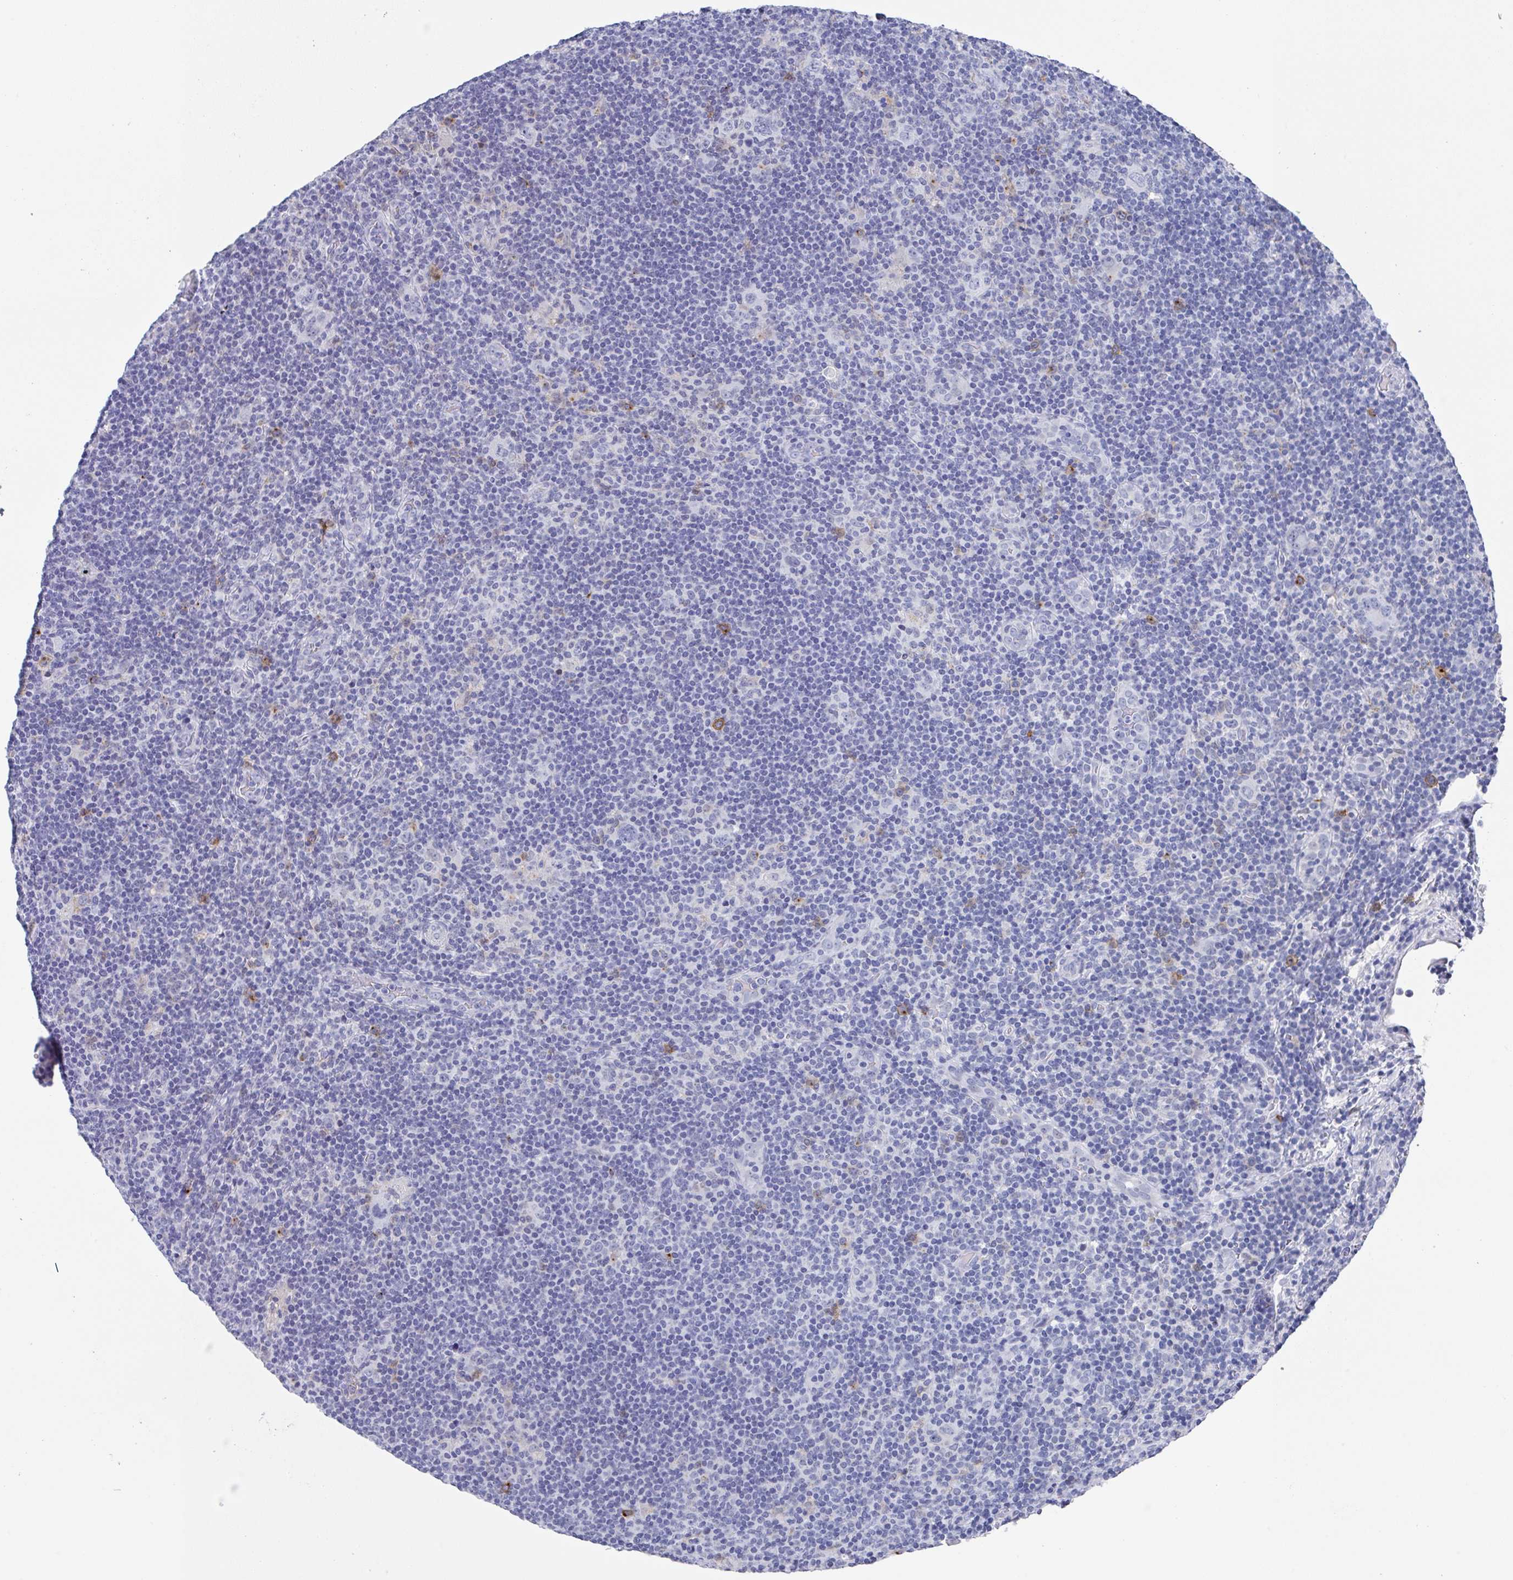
{"staining": {"intensity": "negative", "quantity": "none", "location": "none"}, "tissue": "lymphoma", "cell_type": "Tumor cells", "image_type": "cancer", "snomed": [{"axis": "morphology", "description": "Hodgkin's disease, NOS"}, {"axis": "topography", "description": "Lymph node"}], "caption": "This histopathology image is of Hodgkin's disease stained with immunohistochemistry (IHC) to label a protein in brown with the nuclei are counter-stained blue. There is no expression in tumor cells.", "gene": "TNFRSF8", "patient": {"sex": "female", "age": 57}}